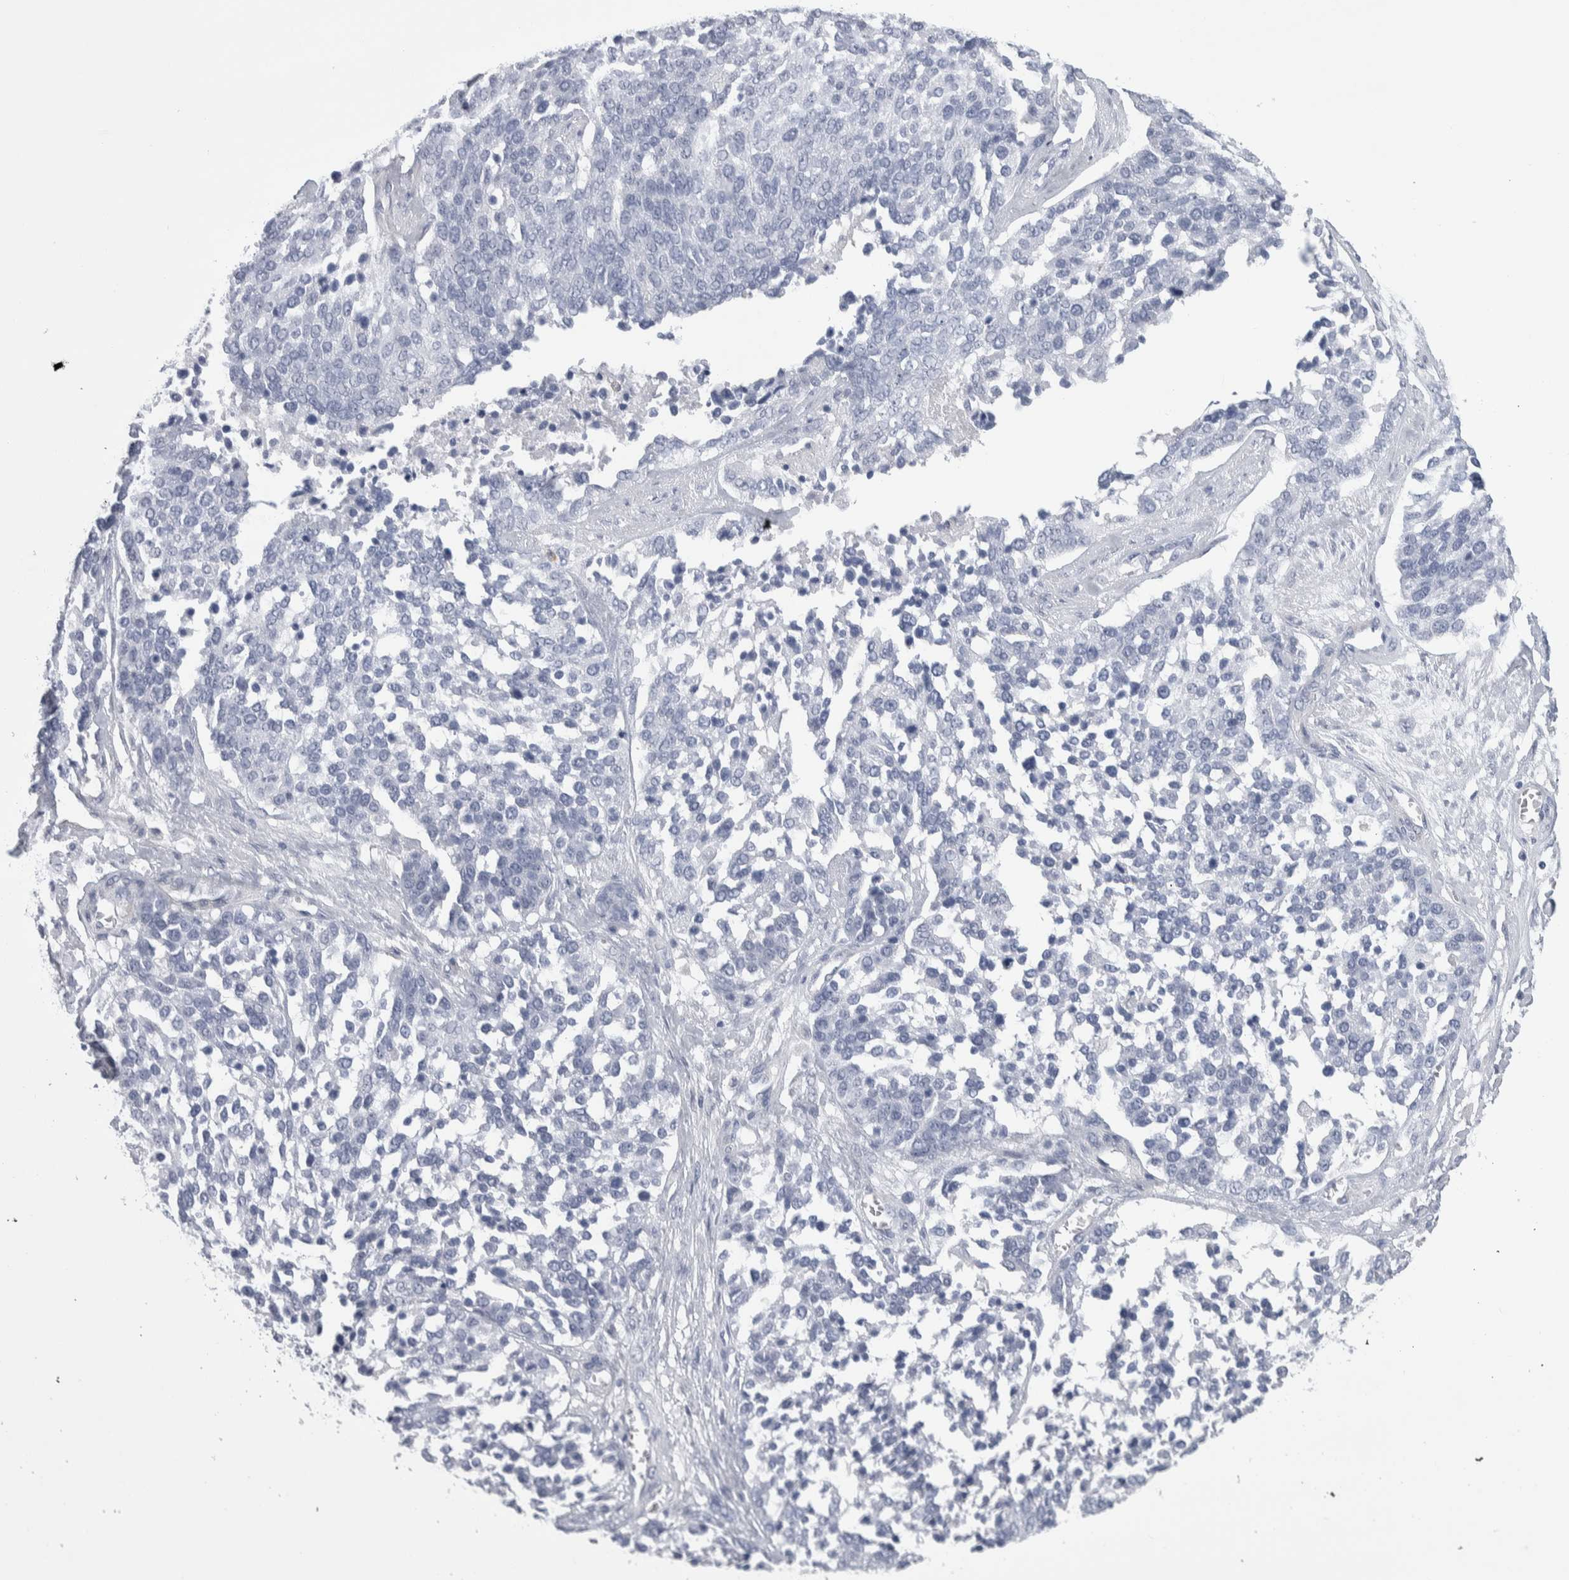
{"staining": {"intensity": "negative", "quantity": "none", "location": "none"}, "tissue": "ovarian cancer", "cell_type": "Tumor cells", "image_type": "cancer", "snomed": [{"axis": "morphology", "description": "Cystadenocarcinoma, serous, NOS"}, {"axis": "topography", "description": "Ovary"}], "caption": "Human serous cystadenocarcinoma (ovarian) stained for a protein using immunohistochemistry demonstrates no expression in tumor cells.", "gene": "LURAP1L", "patient": {"sex": "female", "age": 44}}